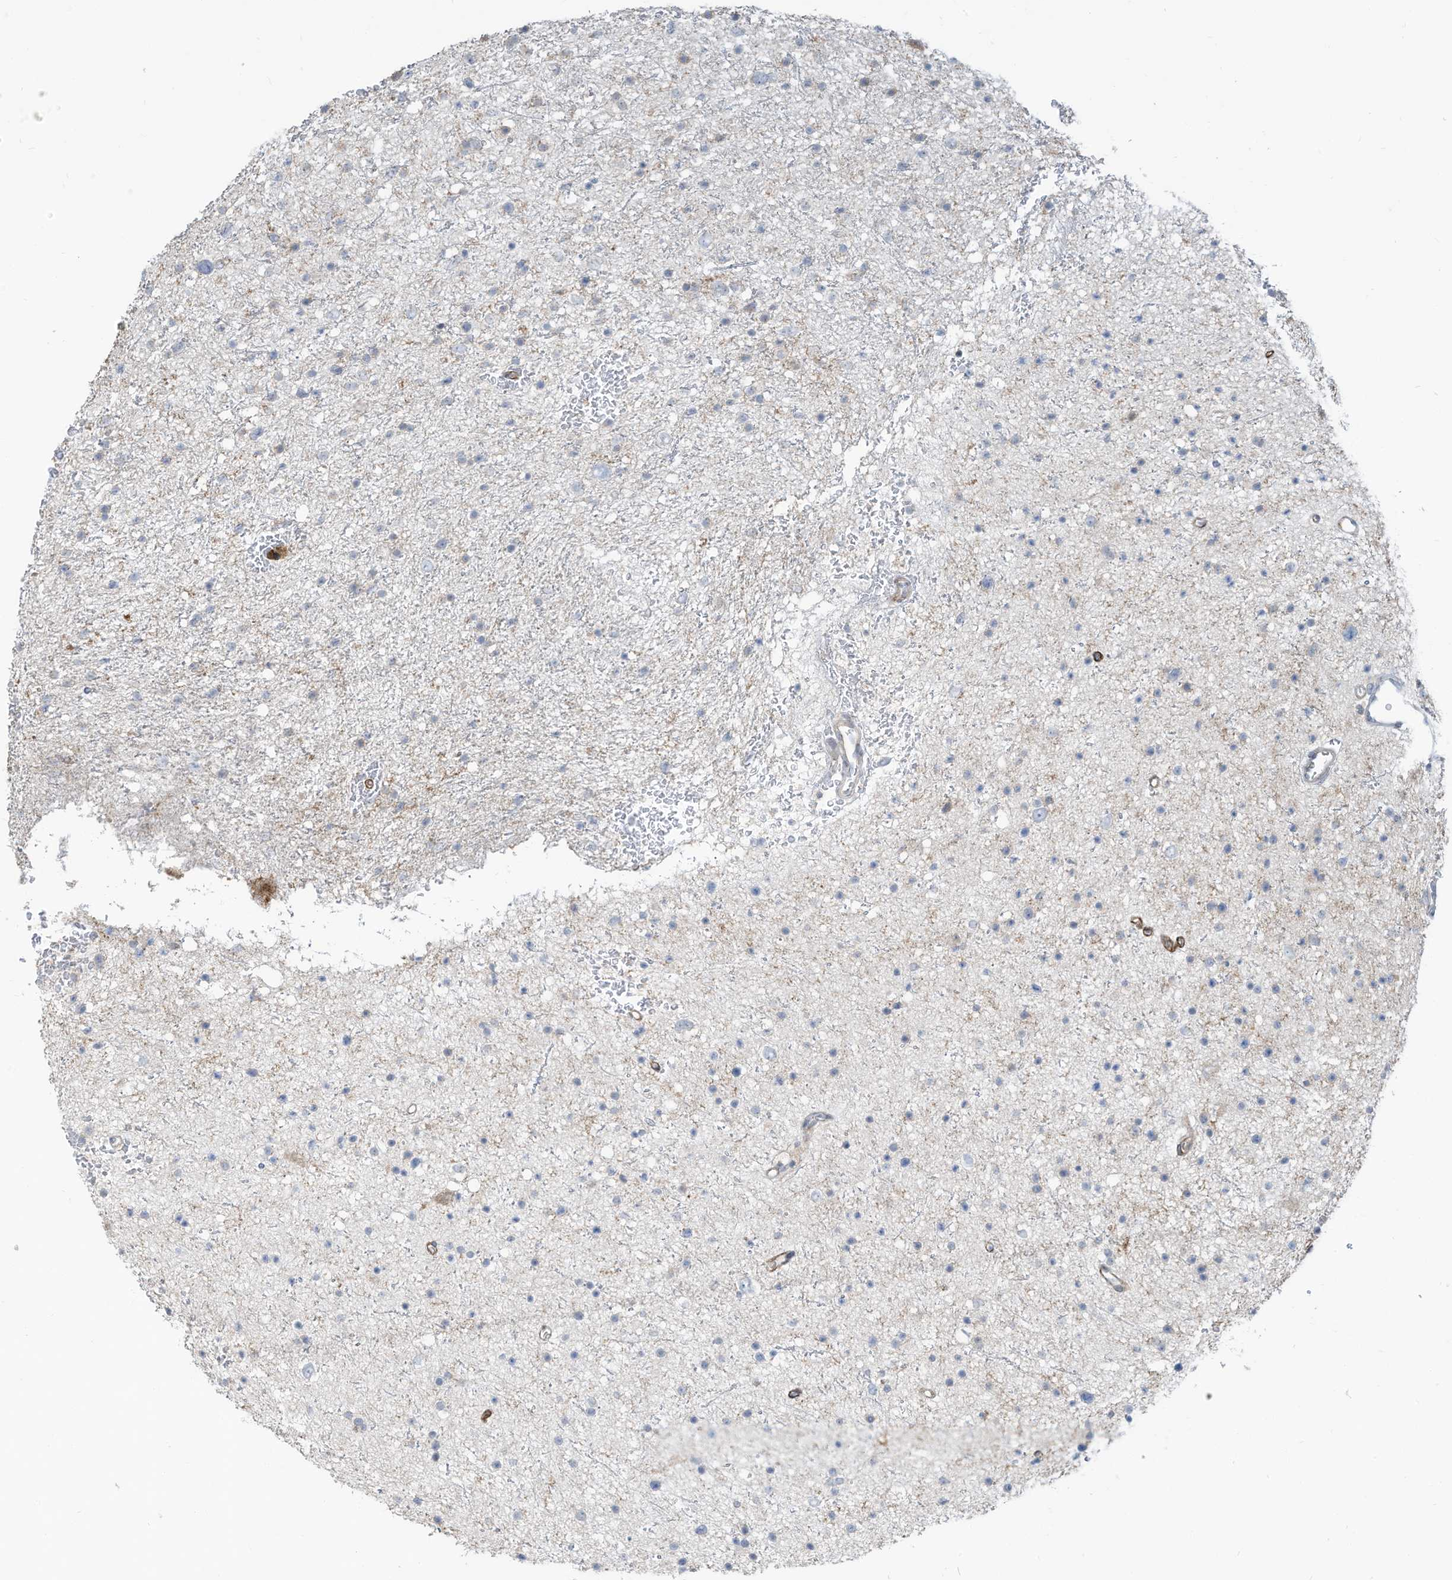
{"staining": {"intensity": "negative", "quantity": "none", "location": "none"}, "tissue": "glioma", "cell_type": "Tumor cells", "image_type": "cancer", "snomed": [{"axis": "morphology", "description": "Glioma, malignant, Low grade"}, {"axis": "topography", "description": "Brain"}], "caption": "Malignant glioma (low-grade) was stained to show a protein in brown. There is no significant positivity in tumor cells.", "gene": "DZIP3", "patient": {"sex": "female", "age": 37}}